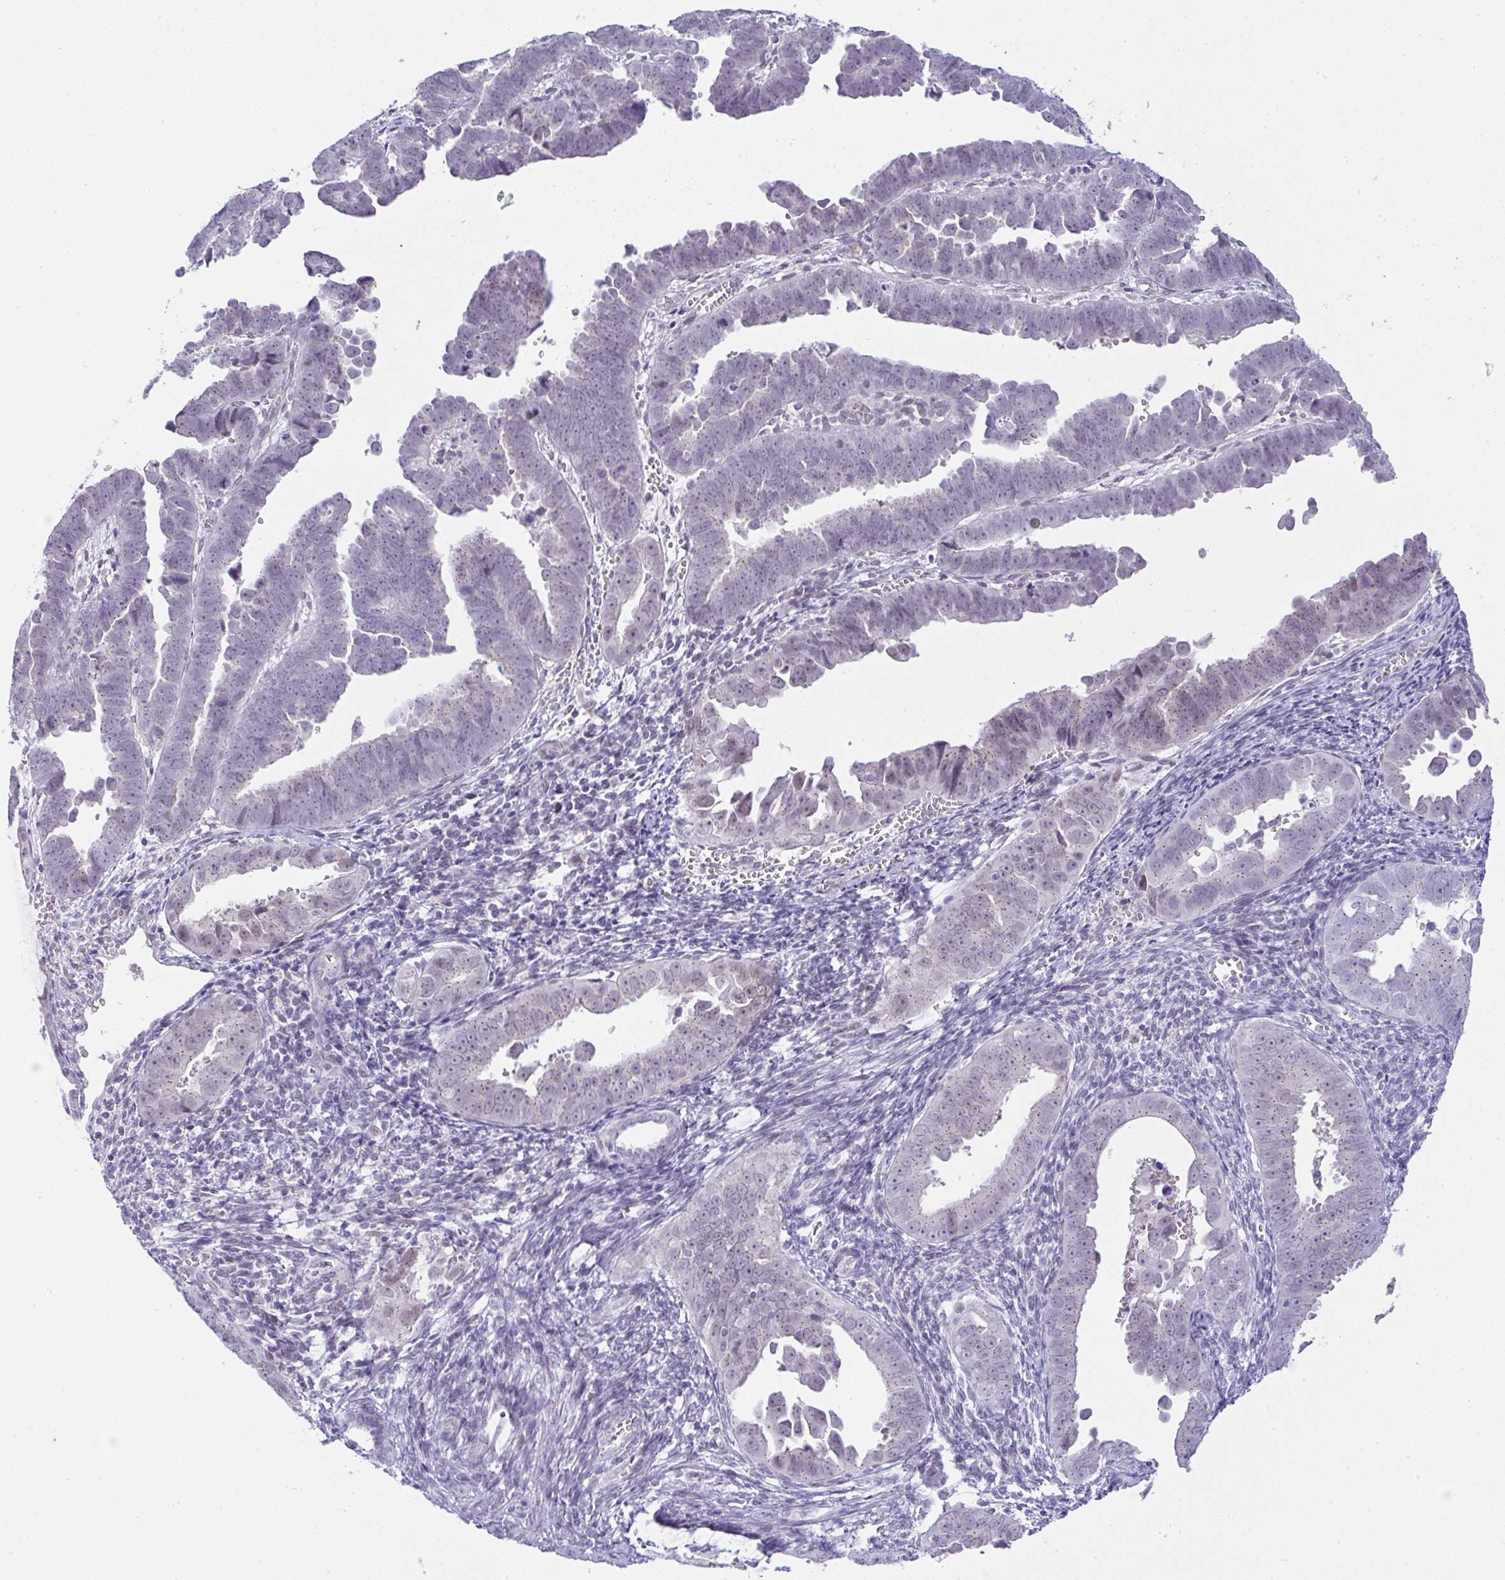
{"staining": {"intensity": "negative", "quantity": "none", "location": "none"}, "tissue": "endometrial cancer", "cell_type": "Tumor cells", "image_type": "cancer", "snomed": [{"axis": "morphology", "description": "Adenocarcinoma, NOS"}, {"axis": "topography", "description": "Endometrium"}], "caption": "The micrograph exhibits no staining of tumor cells in adenocarcinoma (endometrial).", "gene": "FAM177A1", "patient": {"sex": "female", "age": 75}}